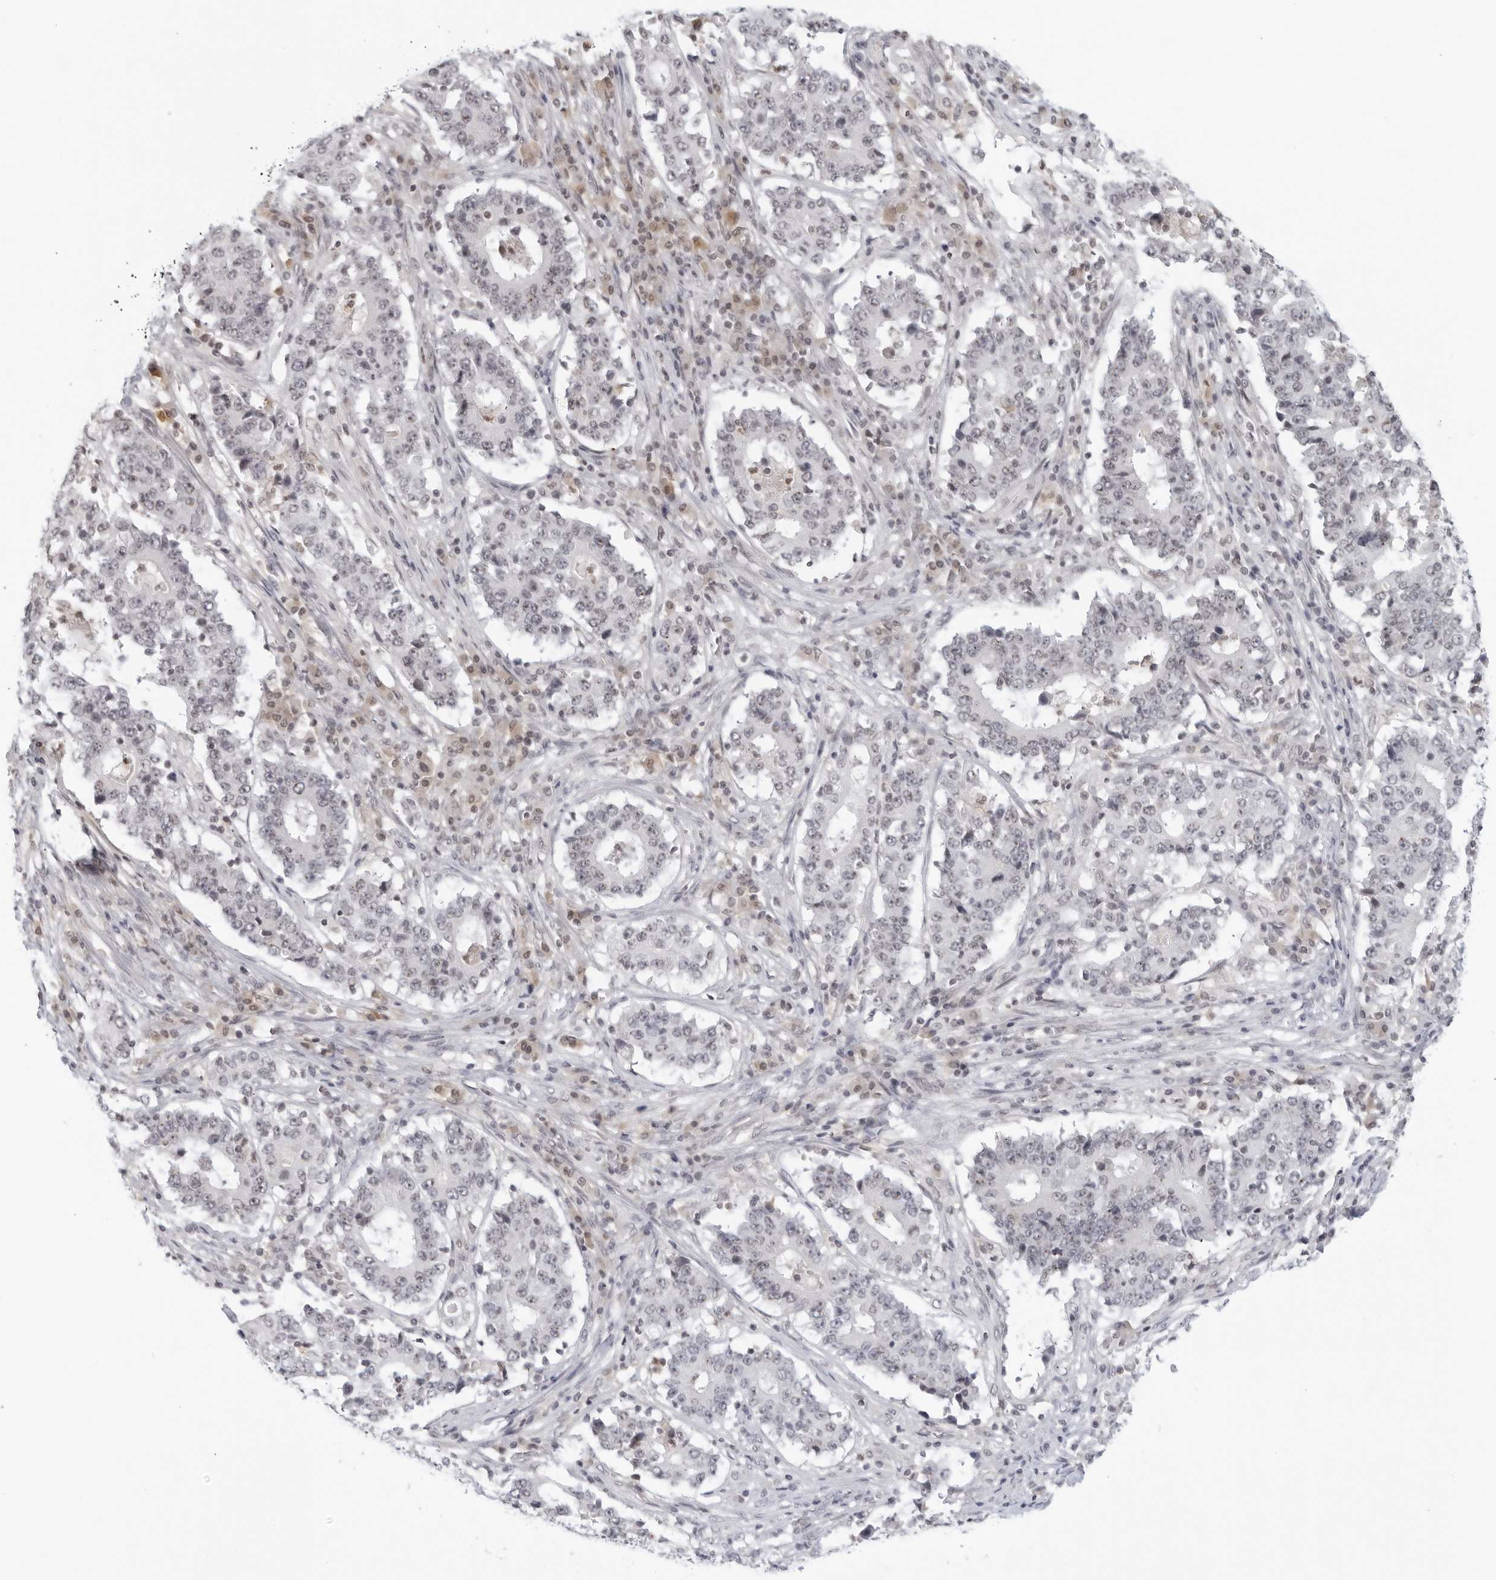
{"staining": {"intensity": "negative", "quantity": "none", "location": "none"}, "tissue": "stomach cancer", "cell_type": "Tumor cells", "image_type": "cancer", "snomed": [{"axis": "morphology", "description": "Adenocarcinoma, NOS"}, {"axis": "topography", "description": "Stomach"}], "caption": "Adenocarcinoma (stomach) was stained to show a protein in brown. There is no significant expression in tumor cells.", "gene": "RAB11FIP3", "patient": {"sex": "male", "age": 59}}